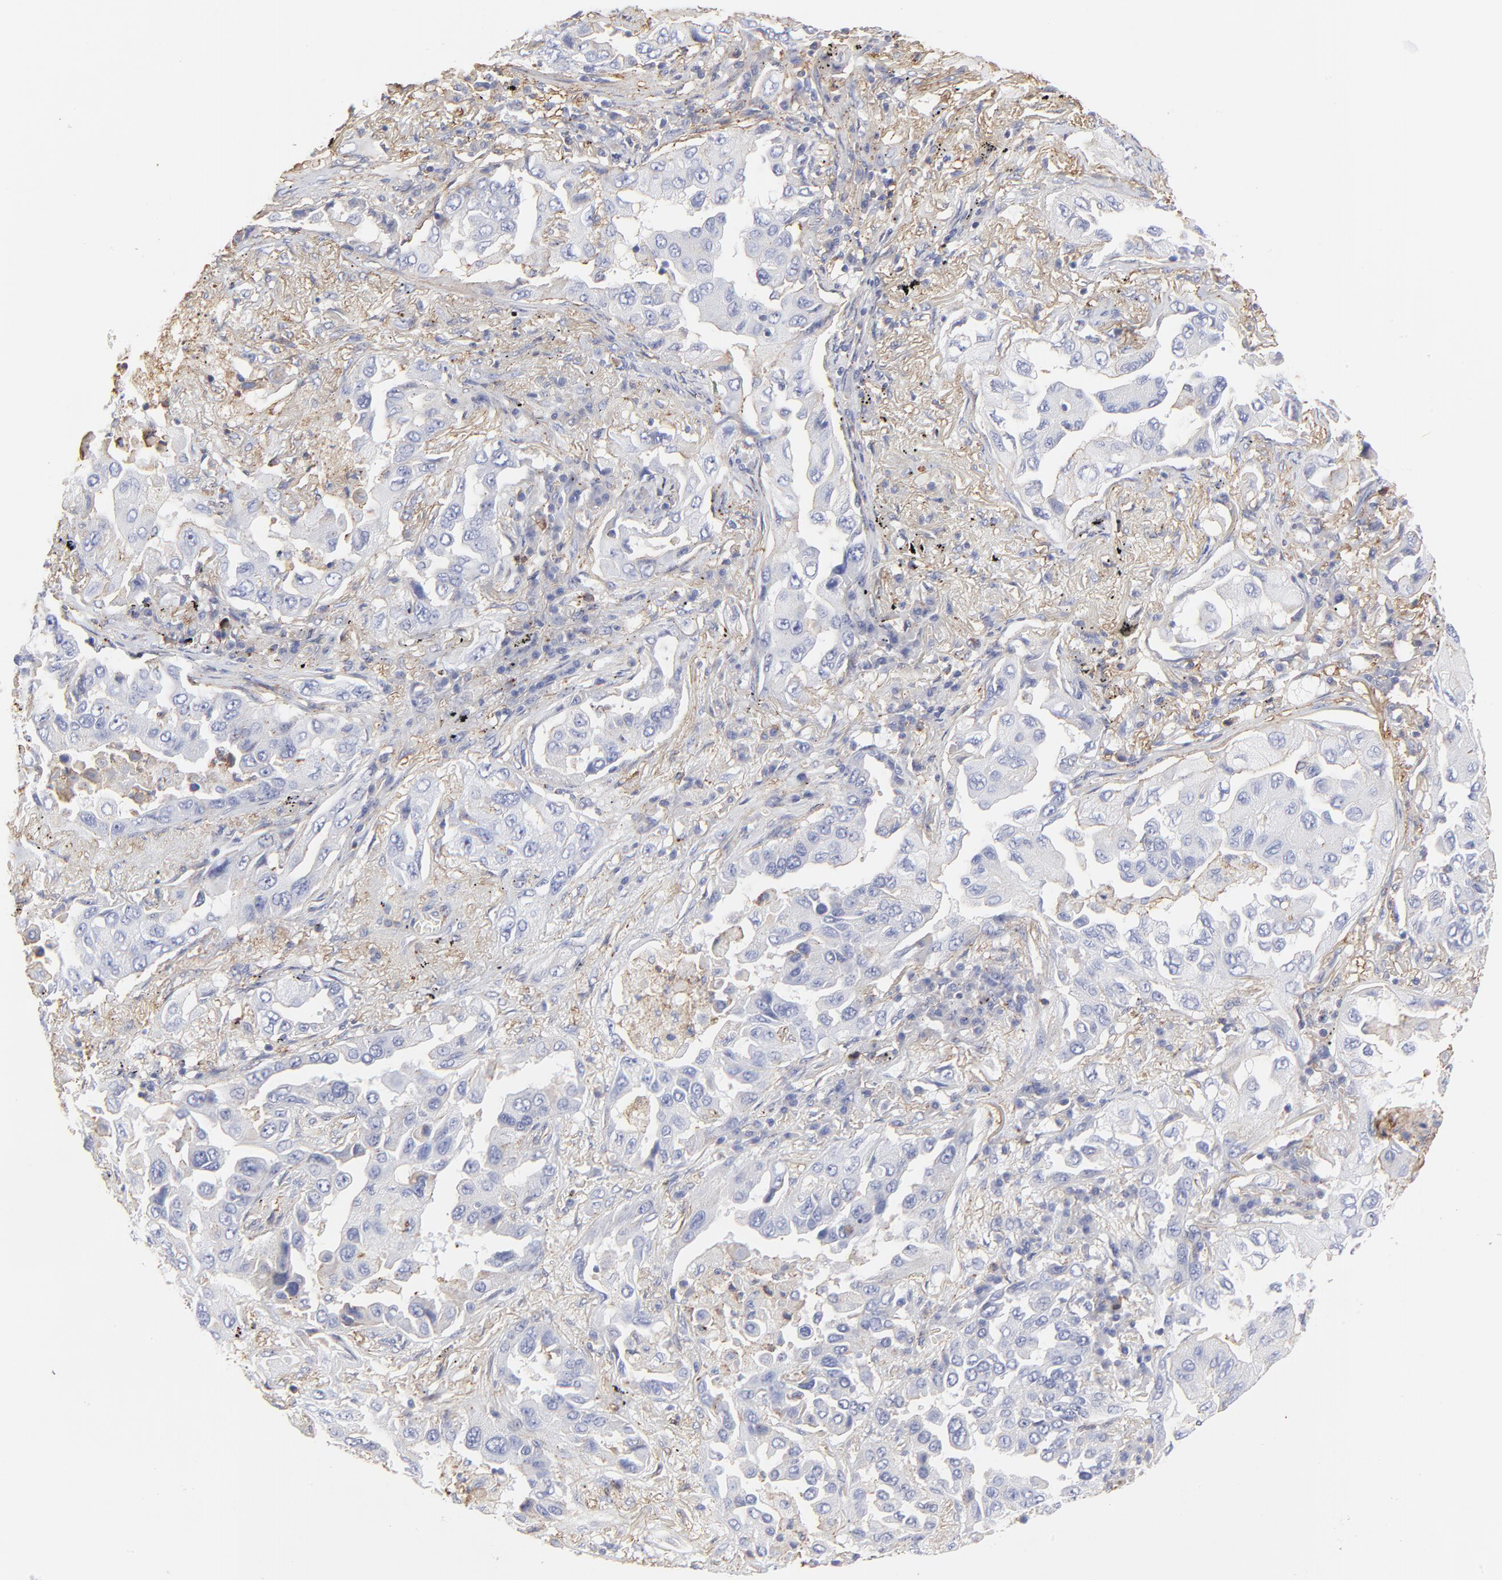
{"staining": {"intensity": "negative", "quantity": "none", "location": "none"}, "tissue": "lung cancer", "cell_type": "Tumor cells", "image_type": "cancer", "snomed": [{"axis": "morphology", "description": "Adenocarcinoma, NOS"}, {"axis": "topography", "description": "Lung"}], "caption": "The micrograph displays no staining of tumor cells in lung adenocarcinoma.", "gene": "ANXA6", "patient": {"sex": "female", "age": 65}}